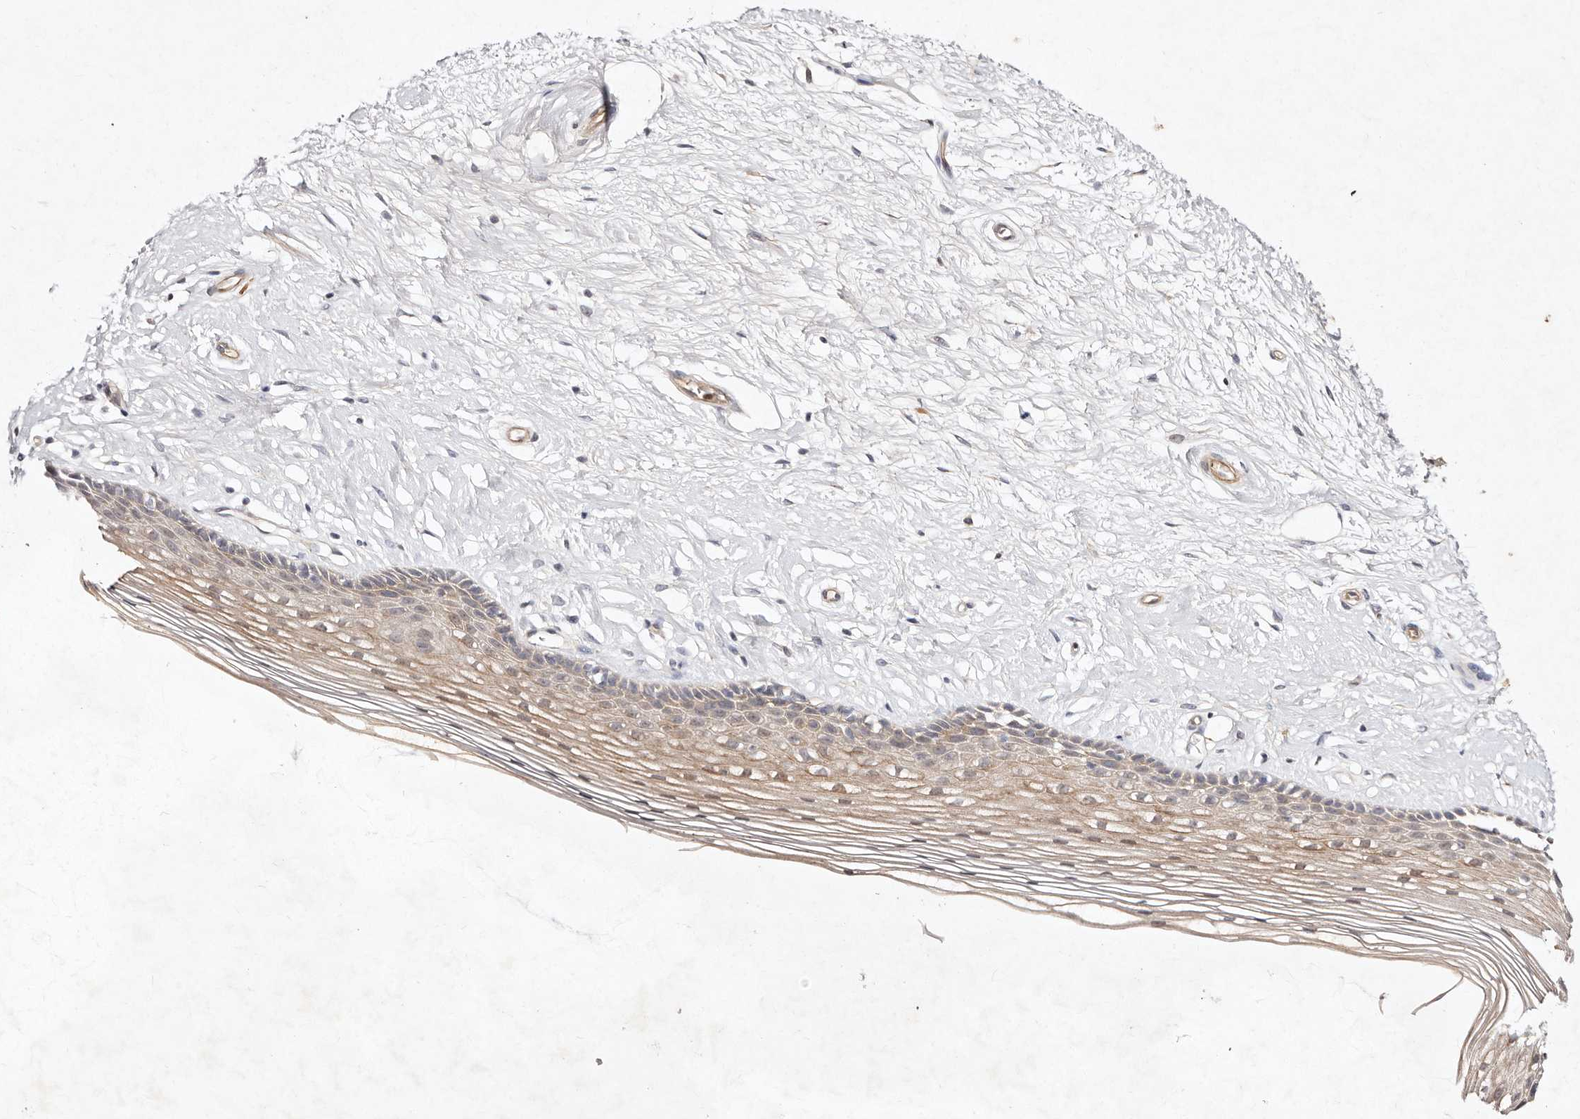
{"staining": {"intensity": "weak", "quantity": "25%-75%", "location": "cytoplasmic/membranous"}, "tissue": "vagina", "cell_type": "Squamous epithelial cells", "image_type": "normal", "snomed": [{"axis": "morphology", "description": "Normal tissue, NOS"}, {"axis": "topography", "description": "Vagina"}], "caption": "A micrograph of vagina stained for a protein shows weak cytoplasmic/membranous brown staining in squamous epithelial cells. The protein of interest is stained brown, and the nuclei are stained in blue (DAB IHC with brightfield microscopy, high magnification).", "gene": "MTMR11", "patient": {"sex": "female", "age": 46}}